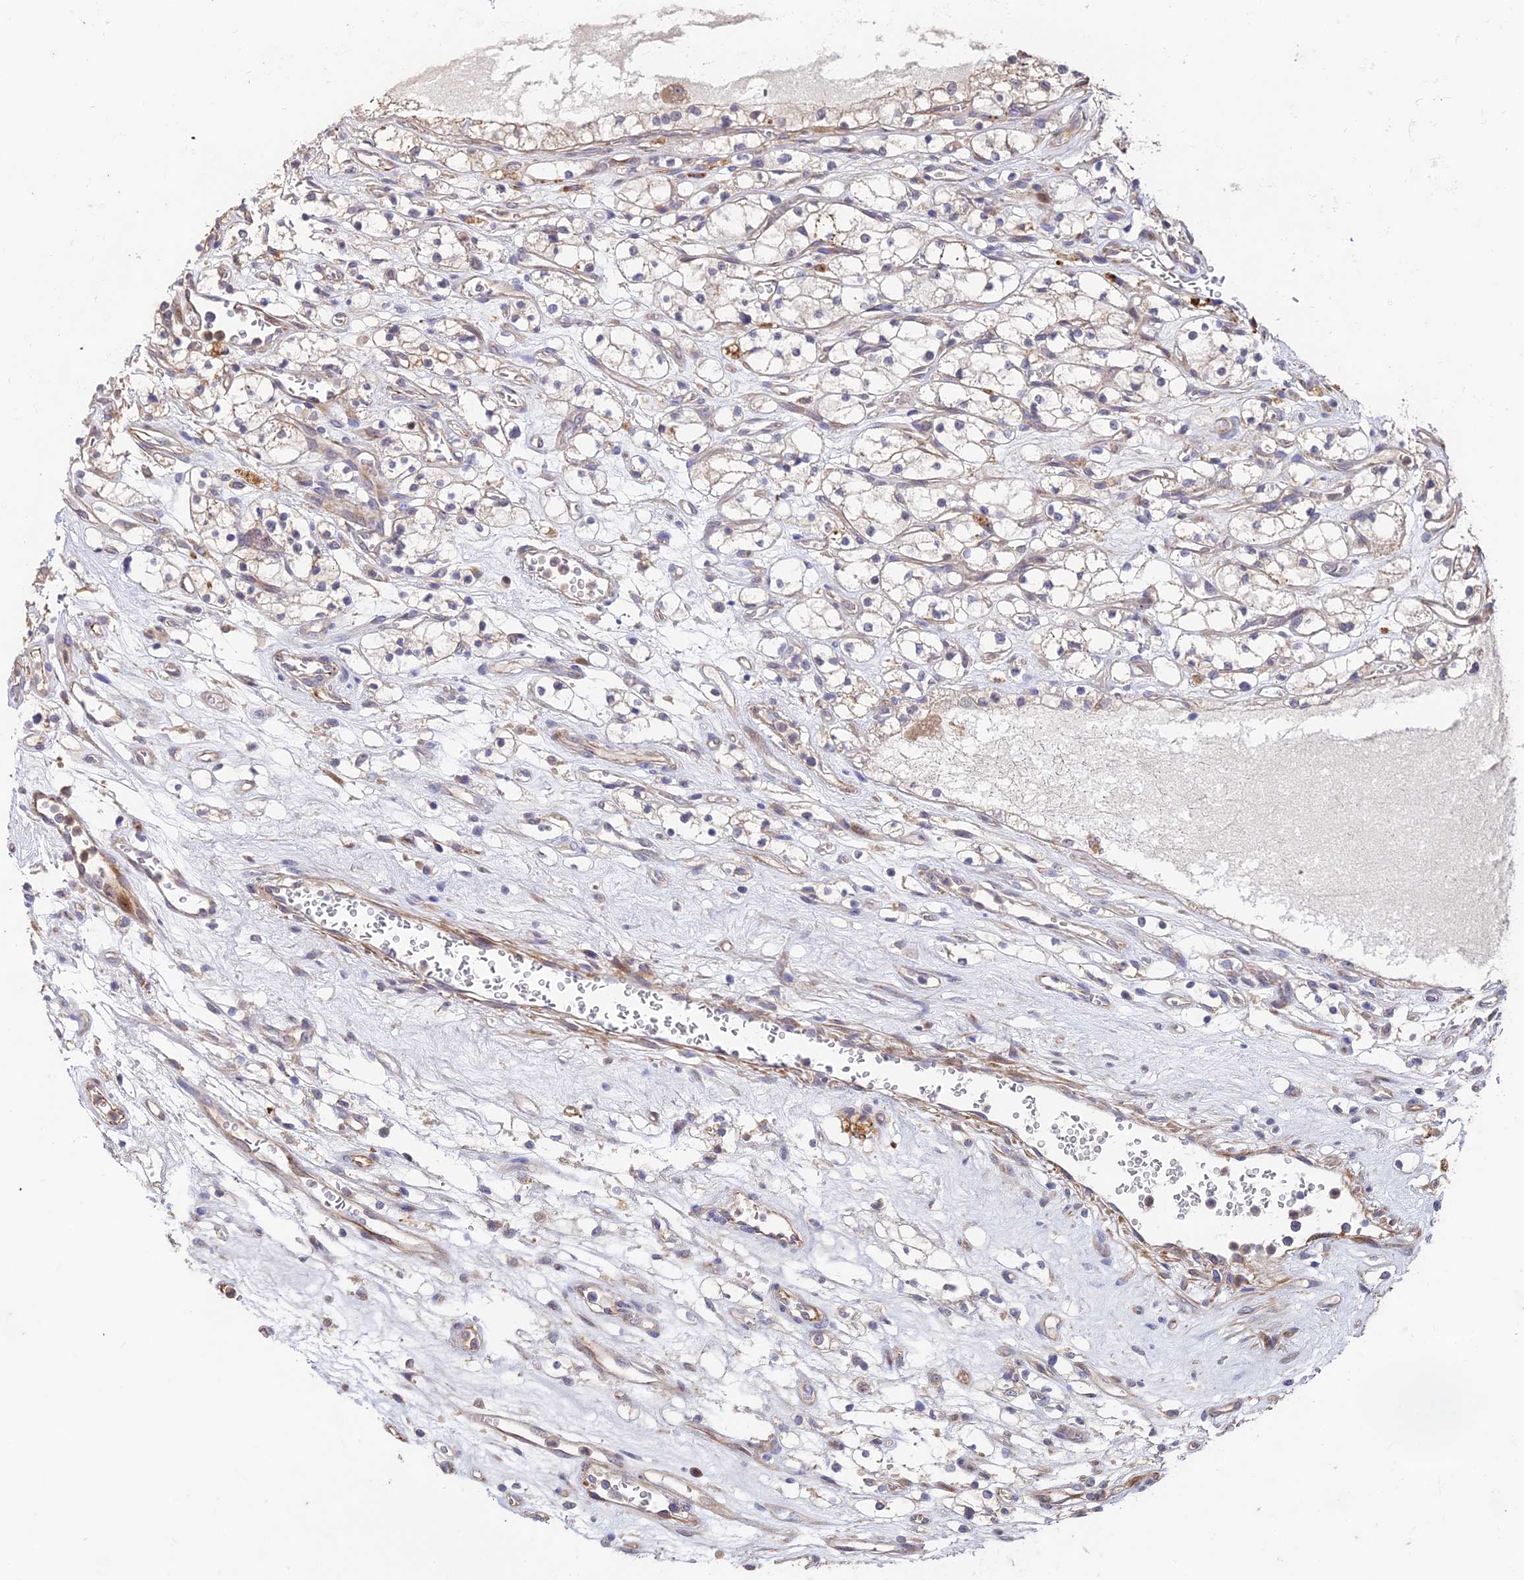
{"staining": {"intensity": "negative", "quantity": "none", "location": "none"}, "tissue": "renal cancer", "cell_type": "Tumor cells", "image_type": "cancer", "snomed": [{"axis": "morphology", "description": "Adenocarcinoma, NOS"}, {"axis": "topography", "description": "Kidney"}], "caption": "Image shows no protein positivity in tumor cells of renal cancer tissue.", "gene": "ACTR5", "patient": {"sex": "female", "age": 69}}